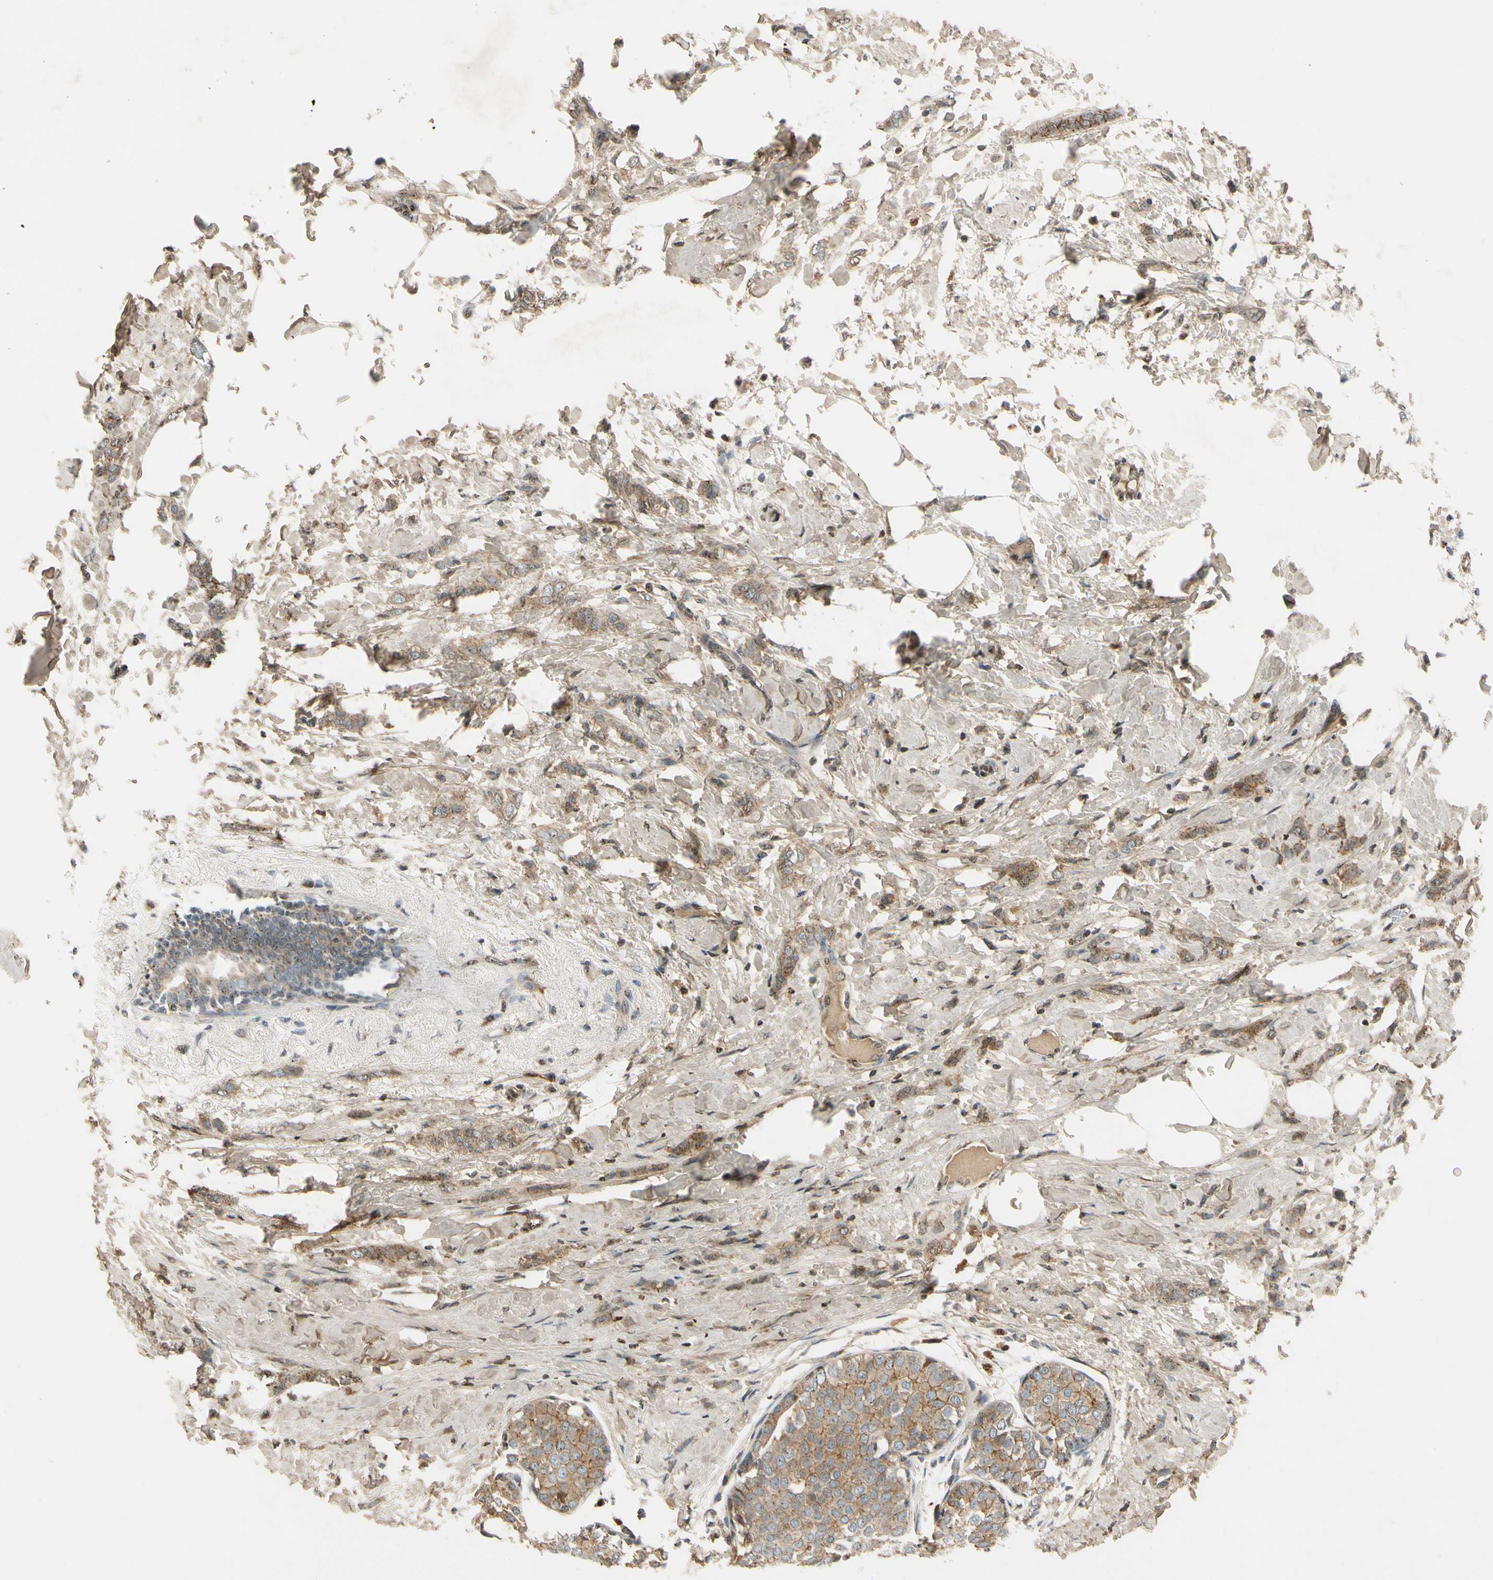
{"staining": {"intensity": "moderate", "quantity": ">75%", "location": "cytoplasmic/membranous"}, "tissue": "breast cancer", "cell_type": "Tumor cells", "image_type": "cancer", "snomed": [{"axis": "morphology", "description": "Lobular carcinoma, in situ"}, {"axis": "morphology", "description": "Lobular carcinoma"}, {"axis": "topography", "description": "Breast"}], "caption": "Tumor cells reveal medium levels of moderate cytoplasmic/membranous staining in about >75% of cells in lobular carcinoma in situ (breast). The staining was performed using DAB, with brown indicating positive protein expression. Nuclei are stained blue with hematoxylin.", "gene": "MST1R", "patient": {"sex": "female", "age": 41}}